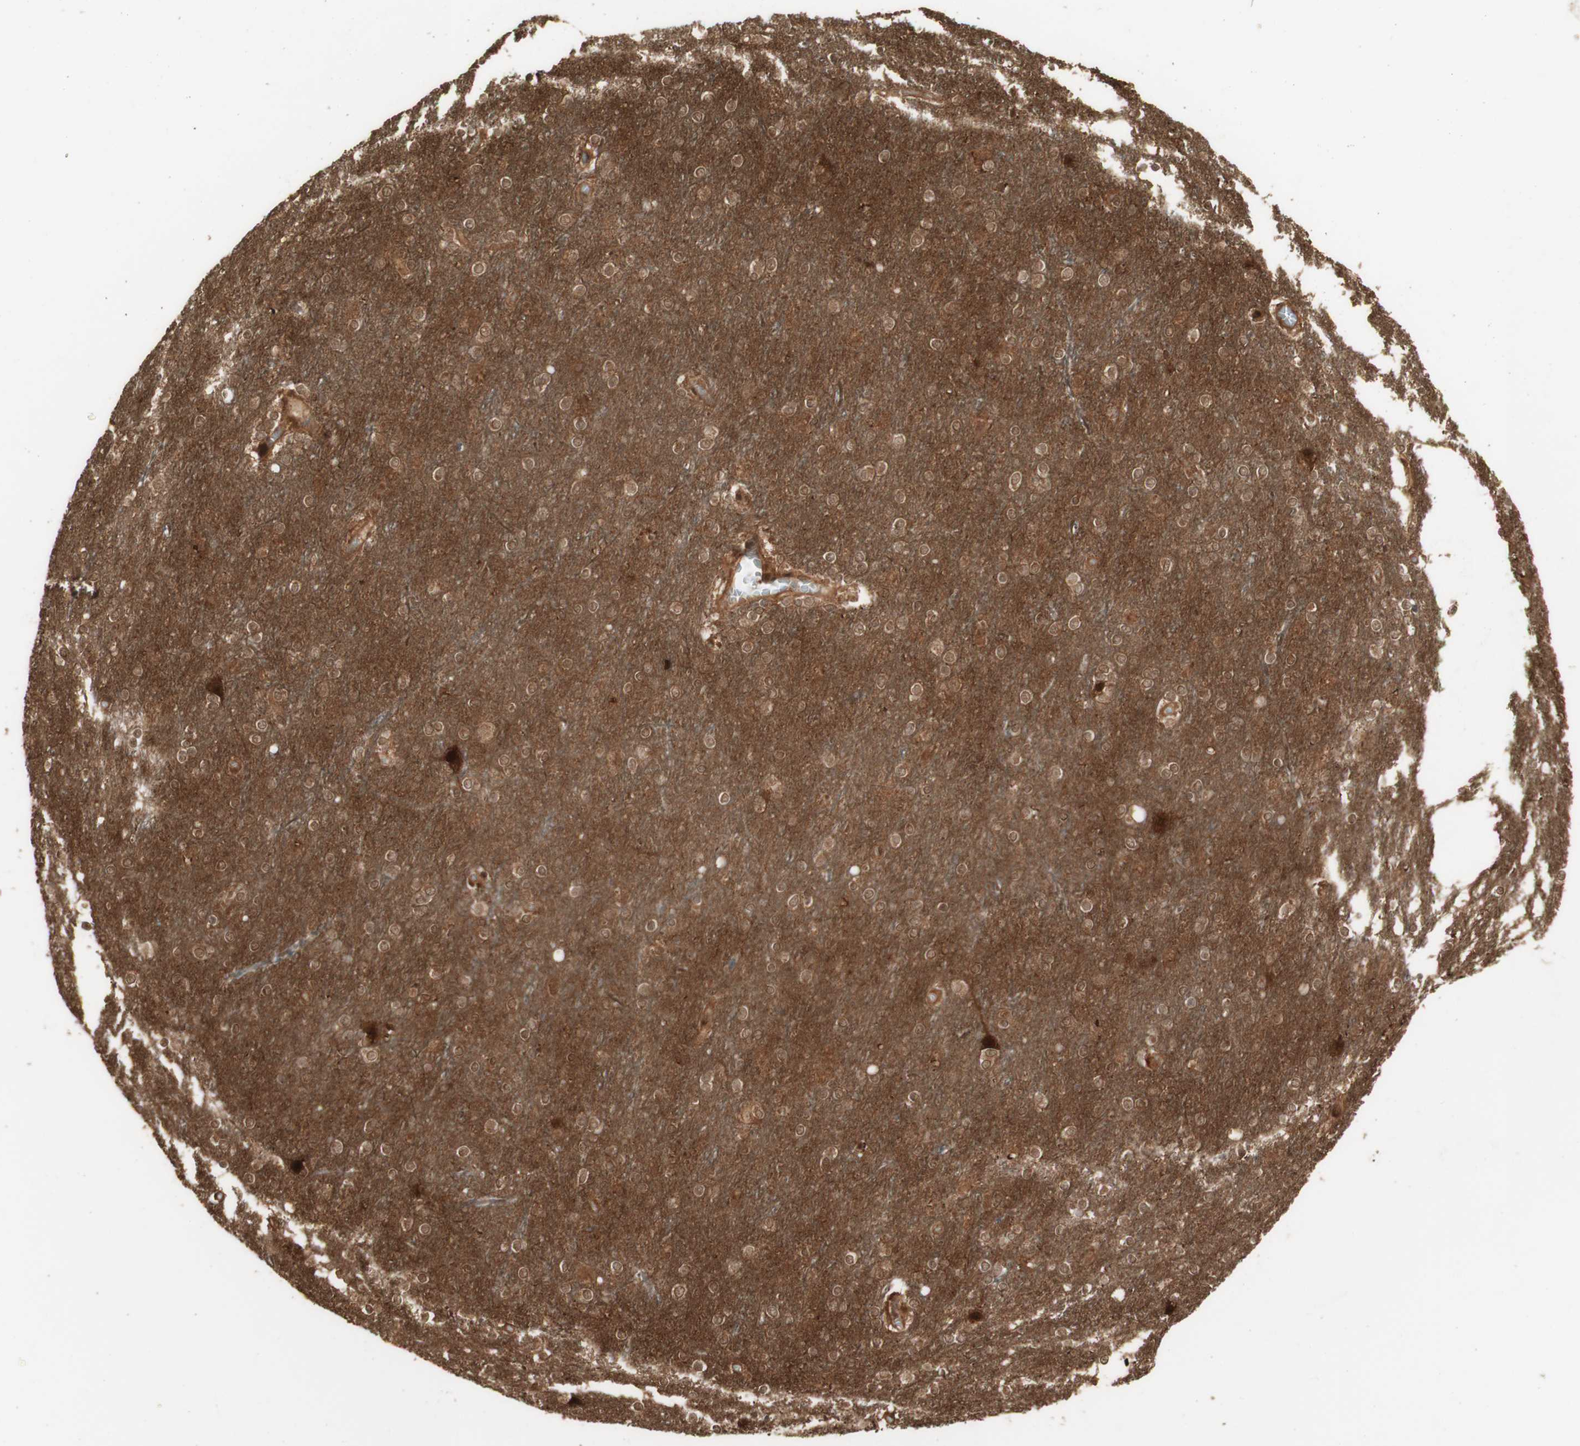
{"staining": {"intensity": "moderate", "quantity": ">75%", "location": "cytoplasmic/membranous"}, "tissue": "cerebral cortex", "cell_type": "Endothelial cells", "image_type": "normal", "snomed": [{"axis": "morphology", "description": "Normal tissue, NOS"}, {"axis": "topography", "description": "Cerebral cortex"}], "caption": "Endothelial cells demonstrate medium levels of moderate cytoplasmic/membranous staining in about >75% of cells in benign human cerebral cortex.", "gene": "YWHAB", "patient": {"sex": "female", "age": 54}}